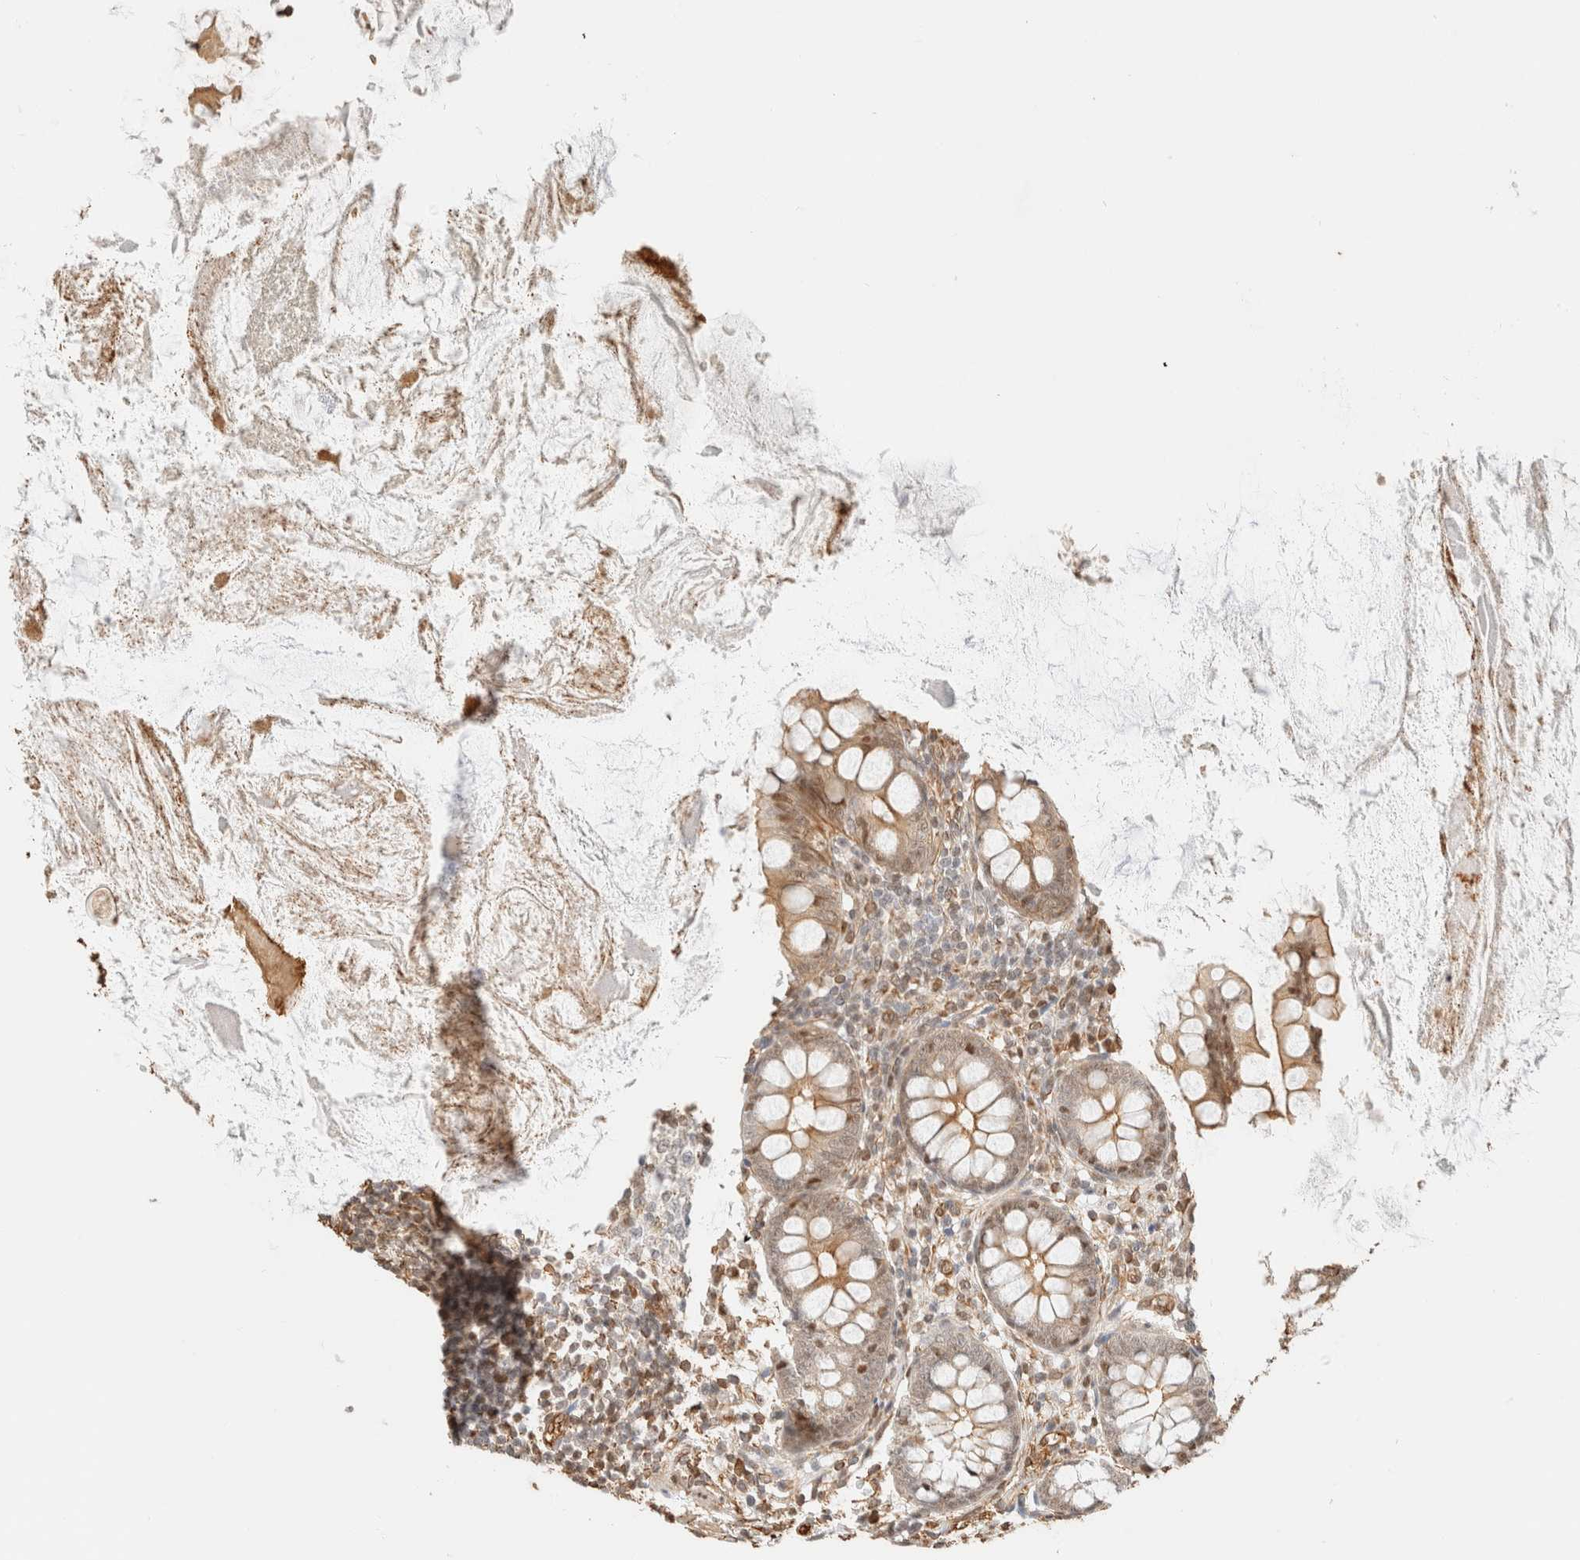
{"staining": {"intensity": "moderate", "quantity": ">75%", "location": "cytoplasmic/membranous,nuclear"}, "tissue": "appendix", "cell_type": "Glandular cells", "image_type": "normal", "snomed": [{"axis": "morphology", "description": "Normal tissue, NOS"}, {"axis": "topography", "description": "Appendix"}], "caption": "Appendix stained with DAB IHC exhibits medium levels of moderate cytoplasmic/membranous,nuclear staining in about >75% of glandular cells.", "gene": "ARID5A", "patient": {"sex": "female", "age": 77}}